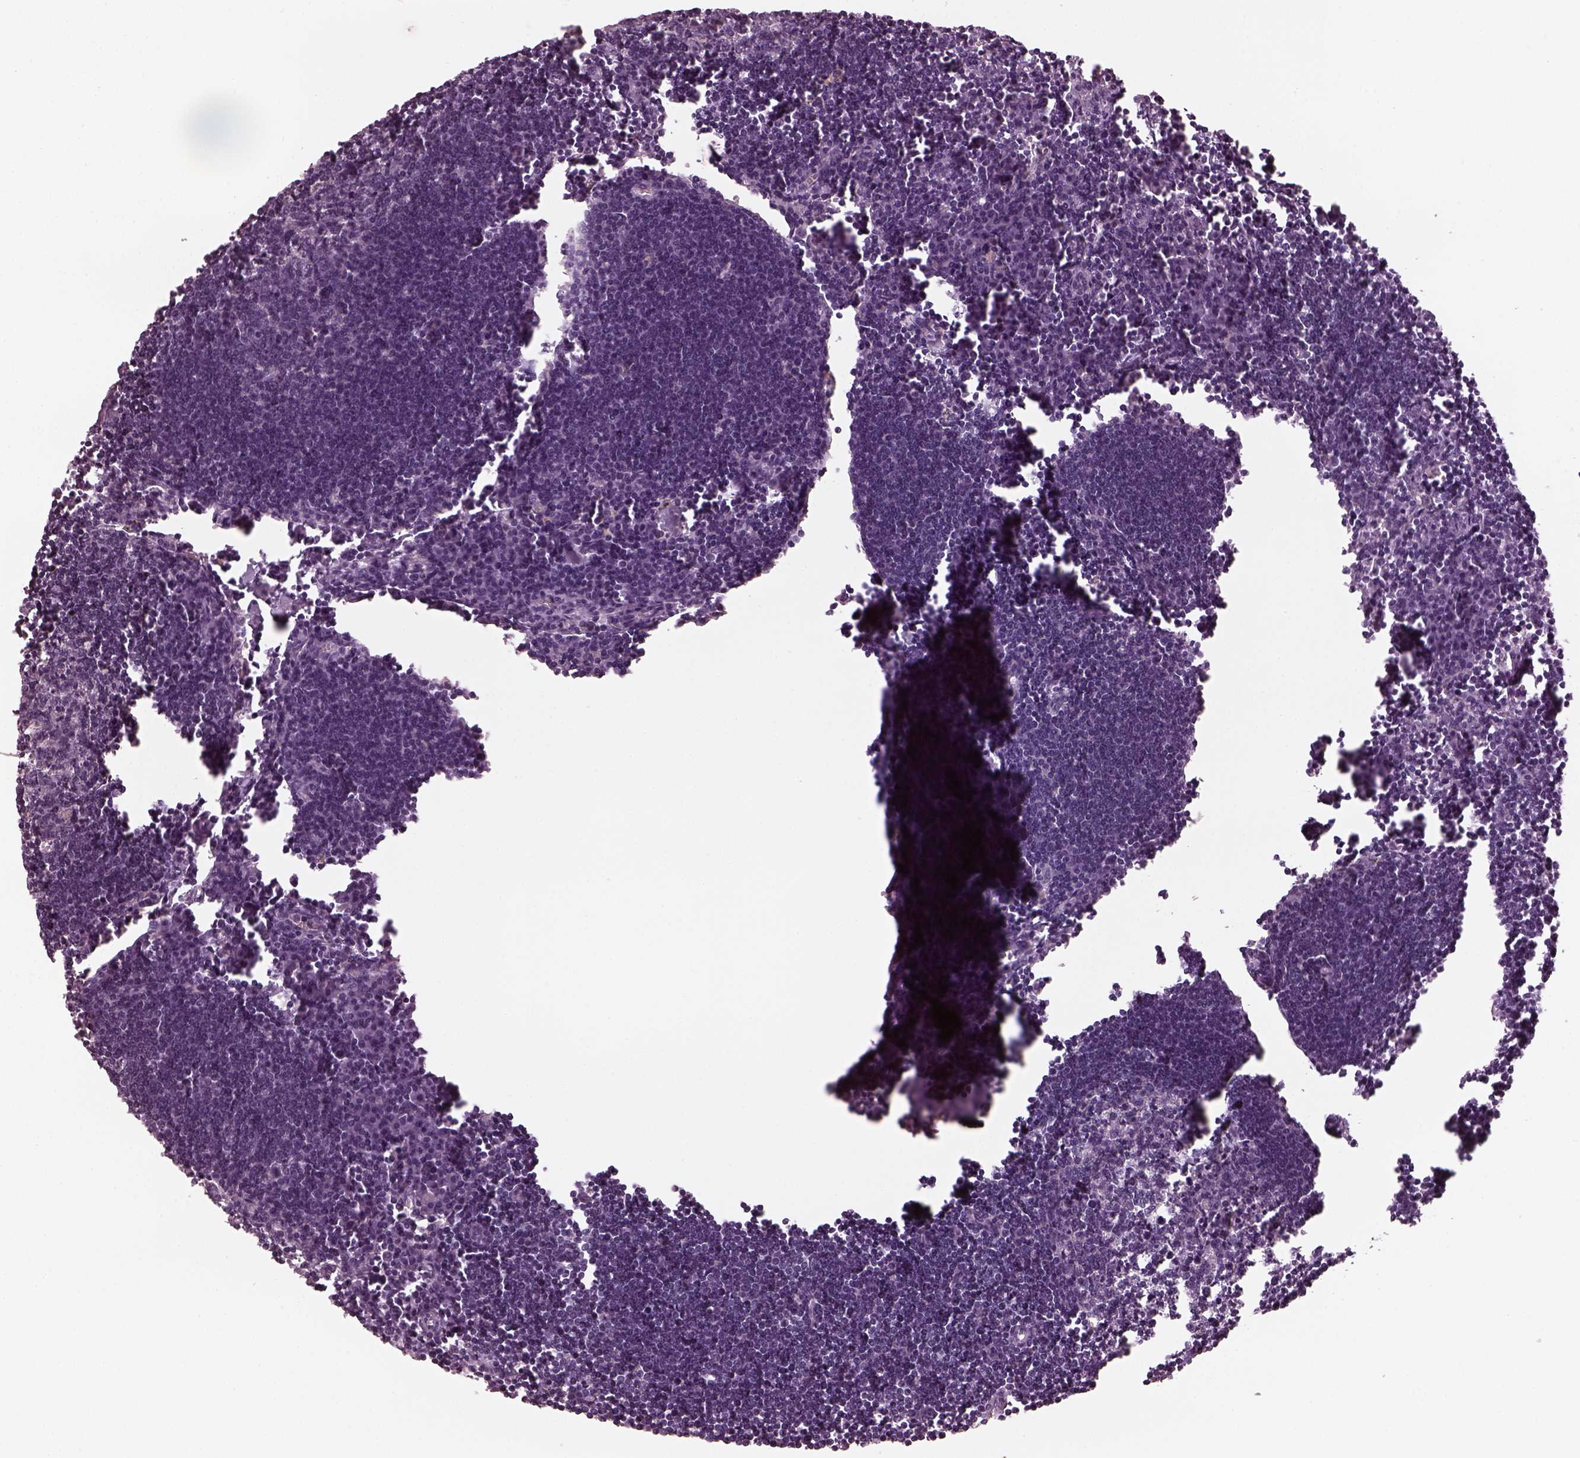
{"staining": {"intensity": "negative", "quantity": "none", "location": "none"}, "tissue": "lymph node", "cell_type": "Germinal center cells", "image_type": "normal", "snomed": [{"axis": "morphology", "description": "Normal tissue, NOS"}, {"axis": "topography", "description": "Lymph node"}], "caption": "IHC photomicrograph of normal lymph node stained for a protein (brown), which reveals no staining in germinal center cells.", "gene": "CCDC170", "patient": {"sex": "male", "age": 55}}